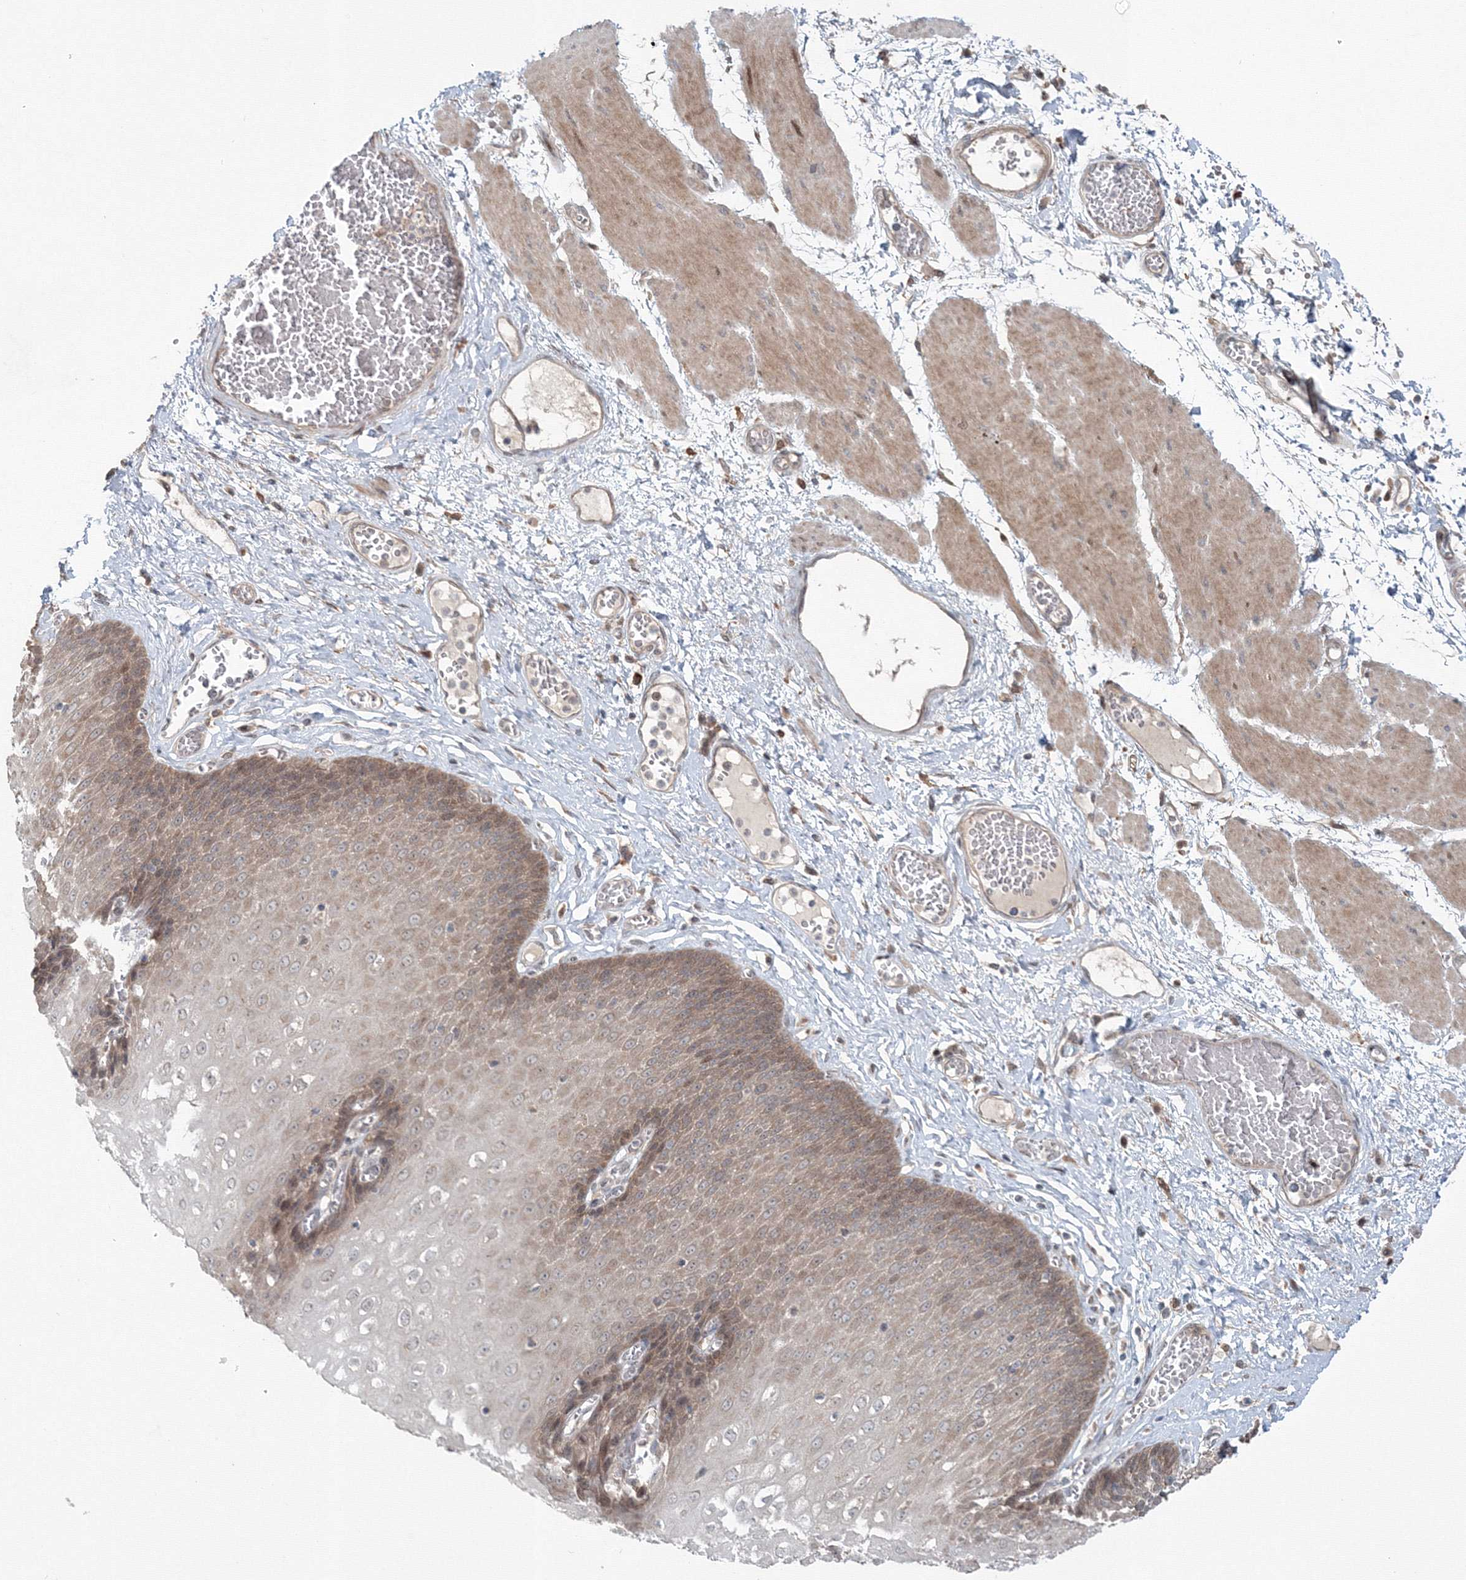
{"staining": {"intensity": "moderate", "quantity": "25%-75%", "location": "cytoplasmic/membranous"}, "tissue": "esophagus", "cell_type": "Squamous epithelial cells", "image_type": "normal", "snomed": [{"axis": "morphology", "description": "Normal tissue, NOS"}, {"axis": "topography", "description": "Esophagus"}], "caption": "DAB immunohistochemical staining of unremarkable esophagus reveals moderate cytoplasmic/membranous protein staining in approximately 25%-75% of squamous epithelial cells.", "gene": "MKRN2", "patient": {"sex": "male", "age": 60}}